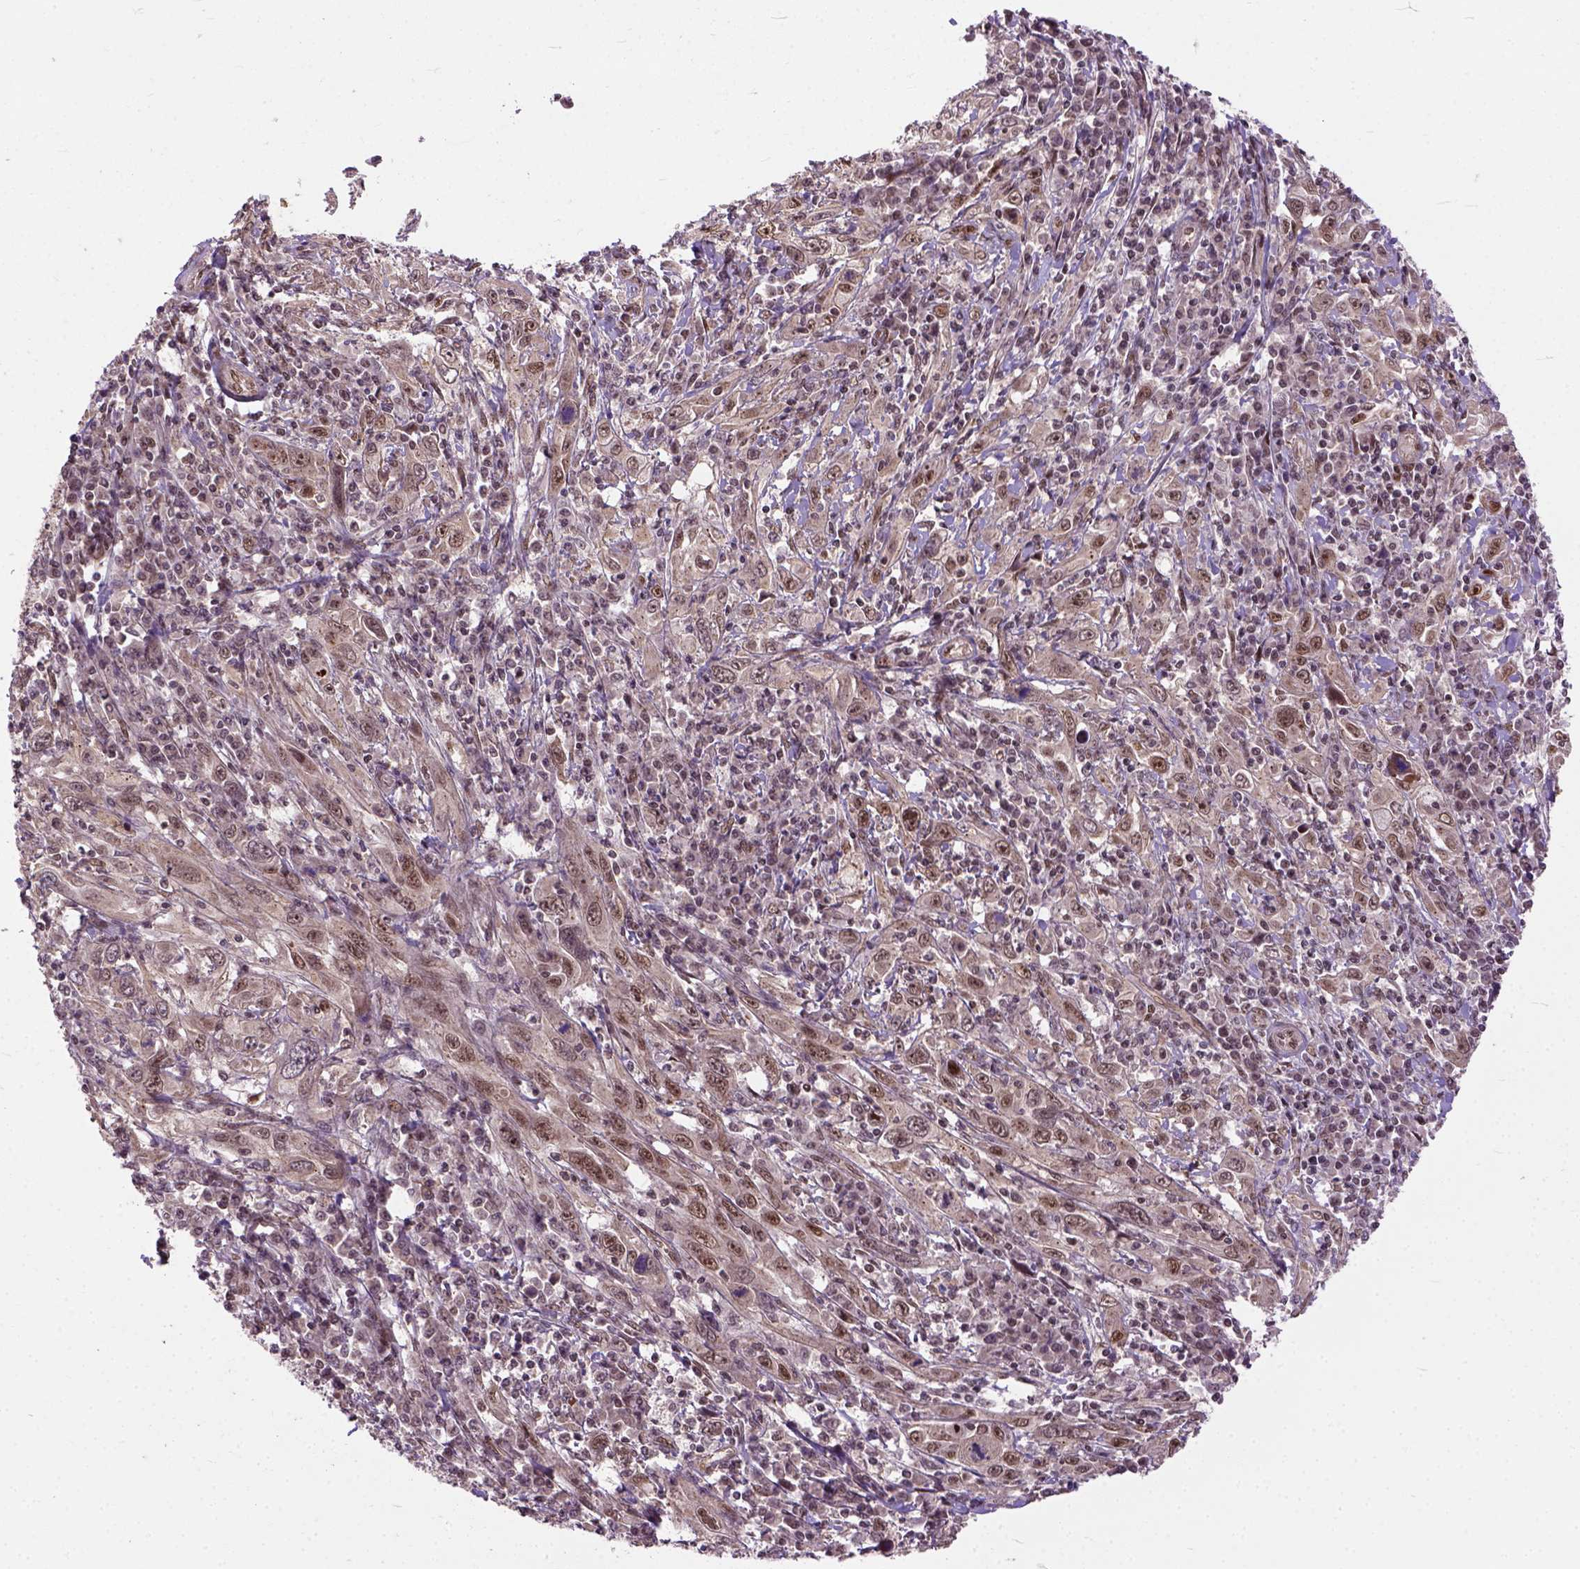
{"staining": {"intensity": "weak", "quantity": ">75%", "location": "nuclear"}, "tissue": "cervical cancer", "cell_type": "Tumor cells", "image_type": "cancer", "snomed": [{"axis": "morphology", "description": "Squamous cell carcinoma, NOS"}, {"axis": "topography", "description": "Cervix"}], "caption": "Protein staining by immunohistochemistry (IHC) displays weak nuclear positivity in approximately >75% of tumor cells in cervical cancer.", "gene": "ZNF630", "patient": {"sex": "female", "age": 46}}